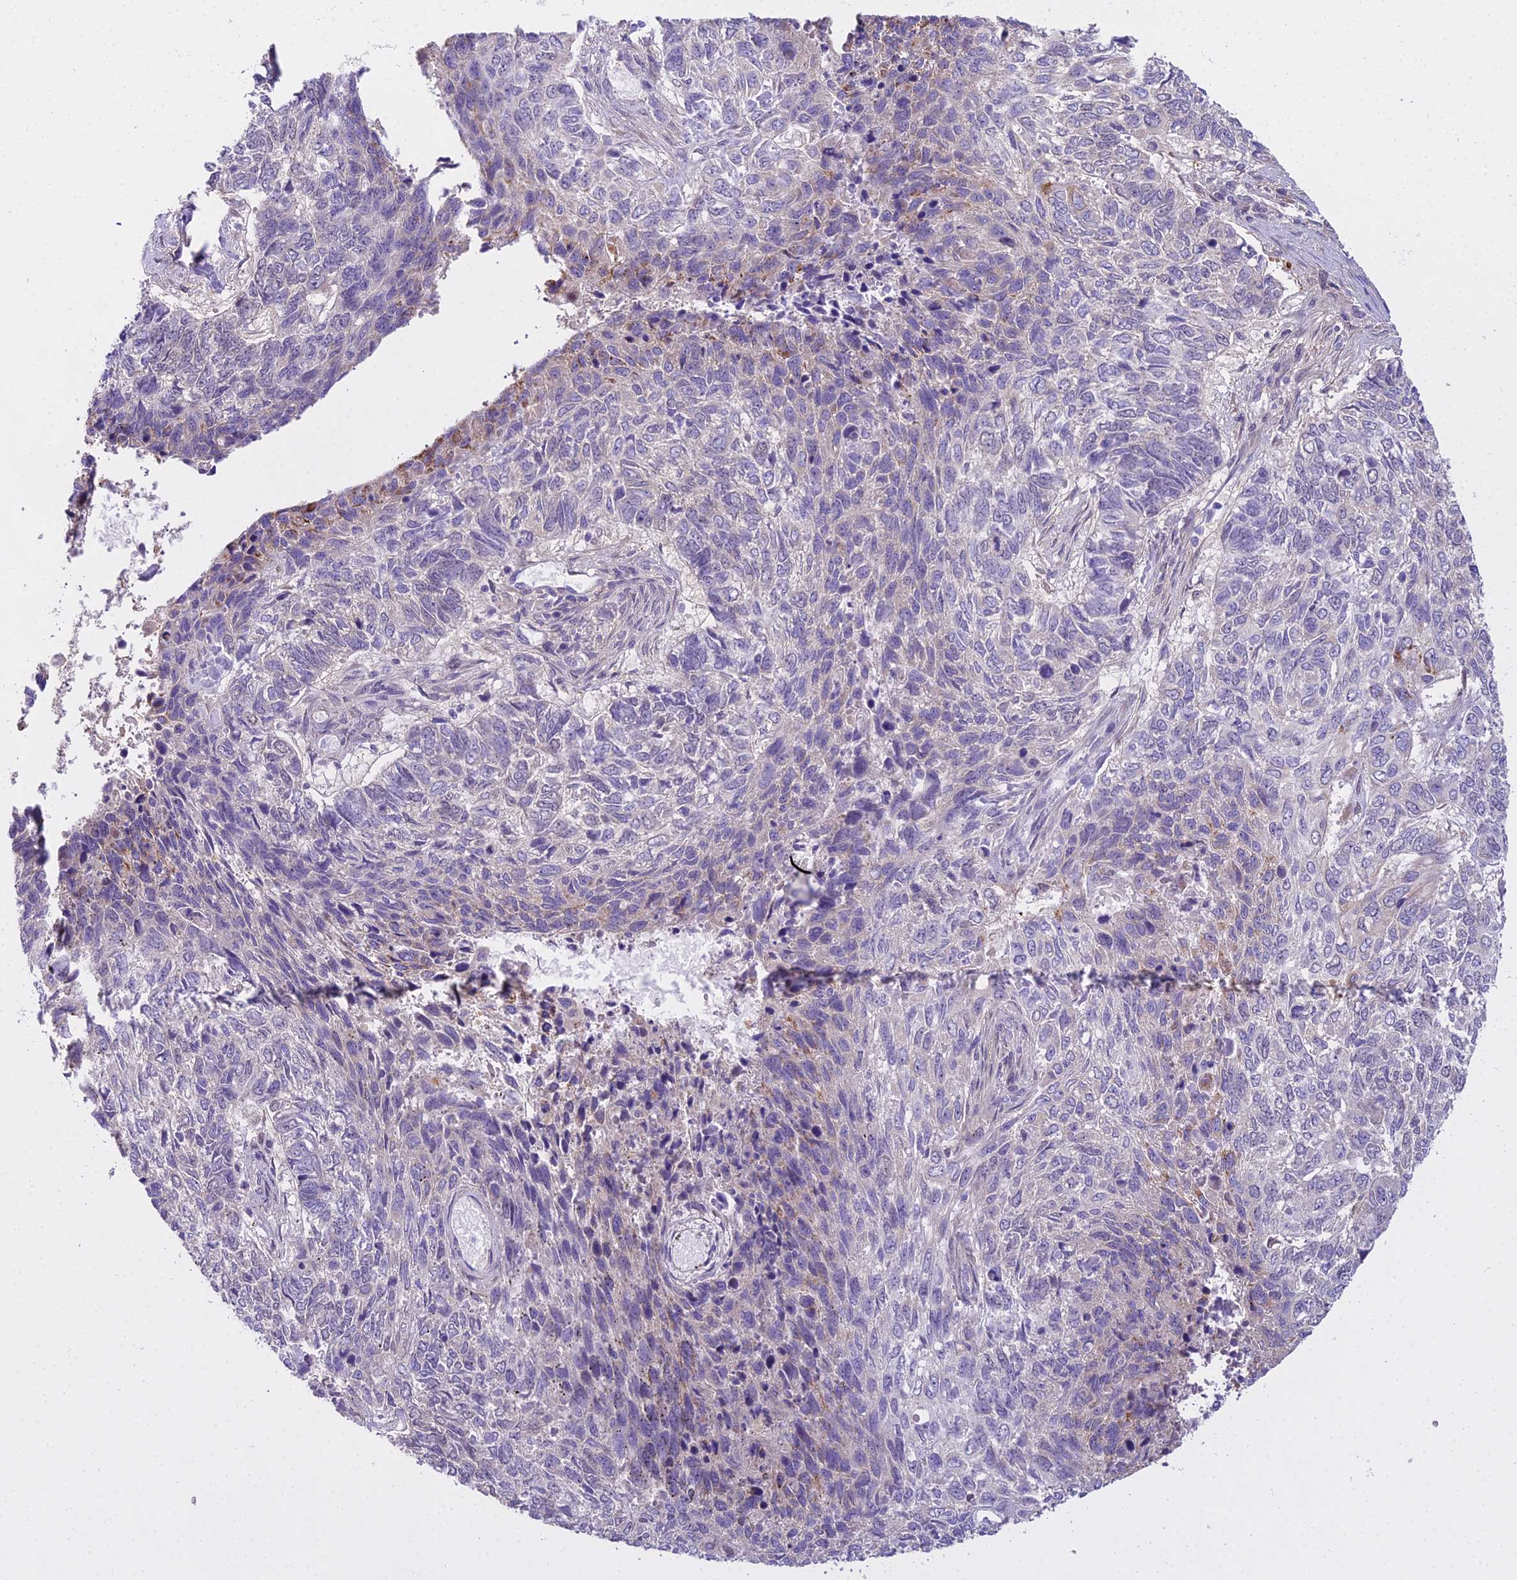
{"staining": {"intensity": "negative", "quantity": "none", "location": "none"}, "tissue": "skin cancer", "cell_type": "Tumor cells", "image_type": "cancer", "snomed": [{"axis": "morphology", "description": "Basal cell carcinoma"}, {"axis": "topography", "description": "Skin"}], "caption": "High power microscopy photomicrograph of an immunohistochemistry photomicrograph of skin cancer, revealing no significant staining in tumor cells.", "gene": "MAT2A", "patient": {"sex": "female", "age": 65}}